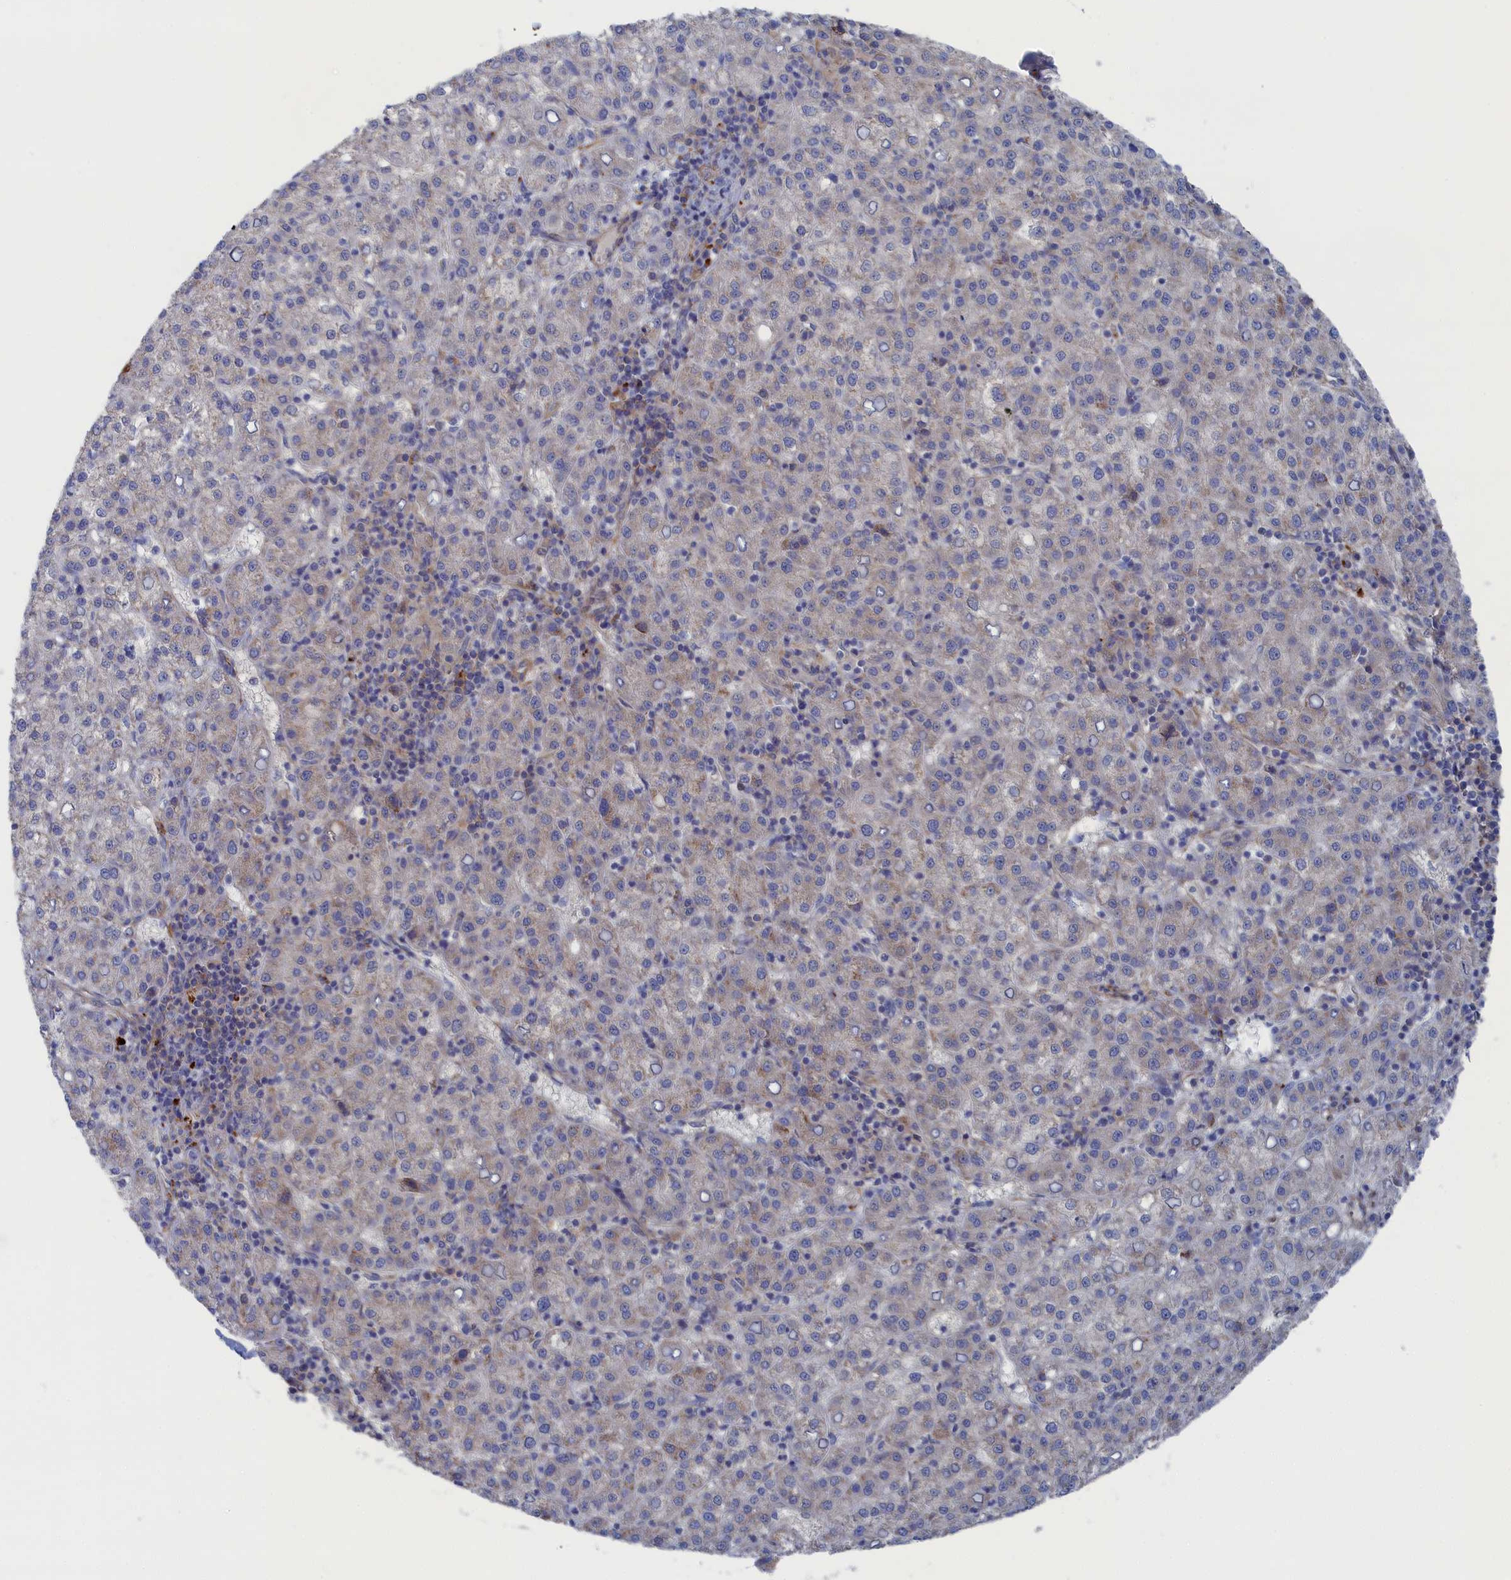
{"staining": {"intensity": "weak", "quantity": "<25%", "location": "cytoplasmic/membranous"}, "tissue": "liver cancer", "cell_type": "Tumor cells", "image_type": "cancer", "snomed": [{"axis": "morphology", "description": "Carcinoma, Hepatocellular, NOS"}, {"axis": "topography", "description": "Liver"}], "caption": "High magnification brightfield microscopy of hepatocellular carcinoma (liver) stained with DAB (3,3'-diaminobenzidine) (brown) and counterstained with hematoxylin (blue): tumor cells show no significant positivity. (Brightfield microscopy of DAB IHC at high magnification).", "gene": "FILIP1L", "patient": {"sex": "female", "age": 58}}